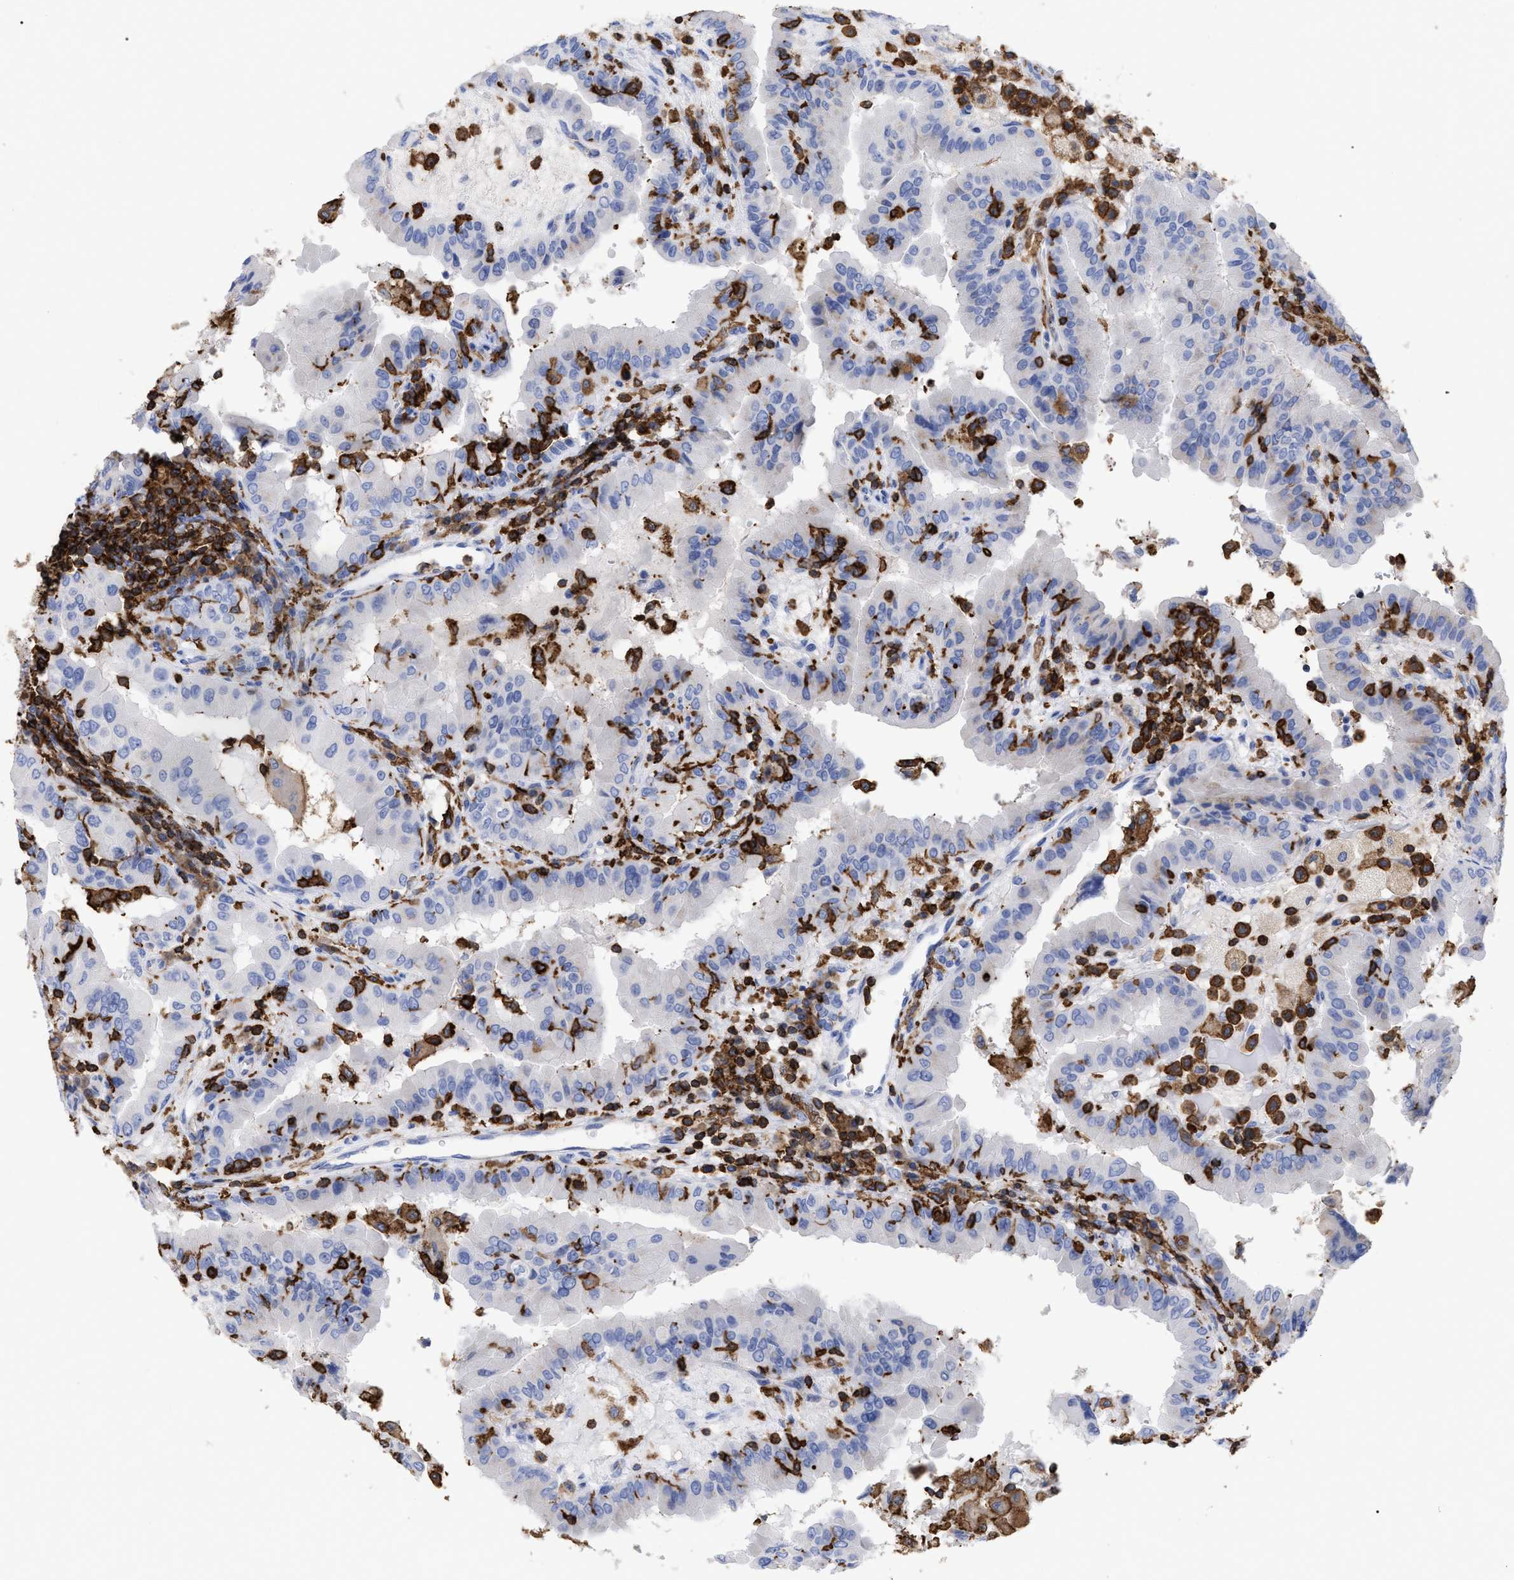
{"staining": {"intensity": "negative", "quantity": "none", "location": "none"}, "tissue": "thyroid cancer", "cell_type": "Tumor cells", "image_type": "cancer", "snomed": [{"axis": "morphology", "description": "Papillary adenocarcinoma, NOS"}, {"axis": "topography", "description": "Thyroid gland"}], "caption": "There is no significant staining in tumor cells of papillary adenocarcinoma (thyroid). (DAB (3,3'-diaminobenzidine) immunohistochemistry (IHC) visualized using brightfield microscopy, high magnification).", "gene": "HCLS1", "patient": {"sex": "male", "age": 33}}